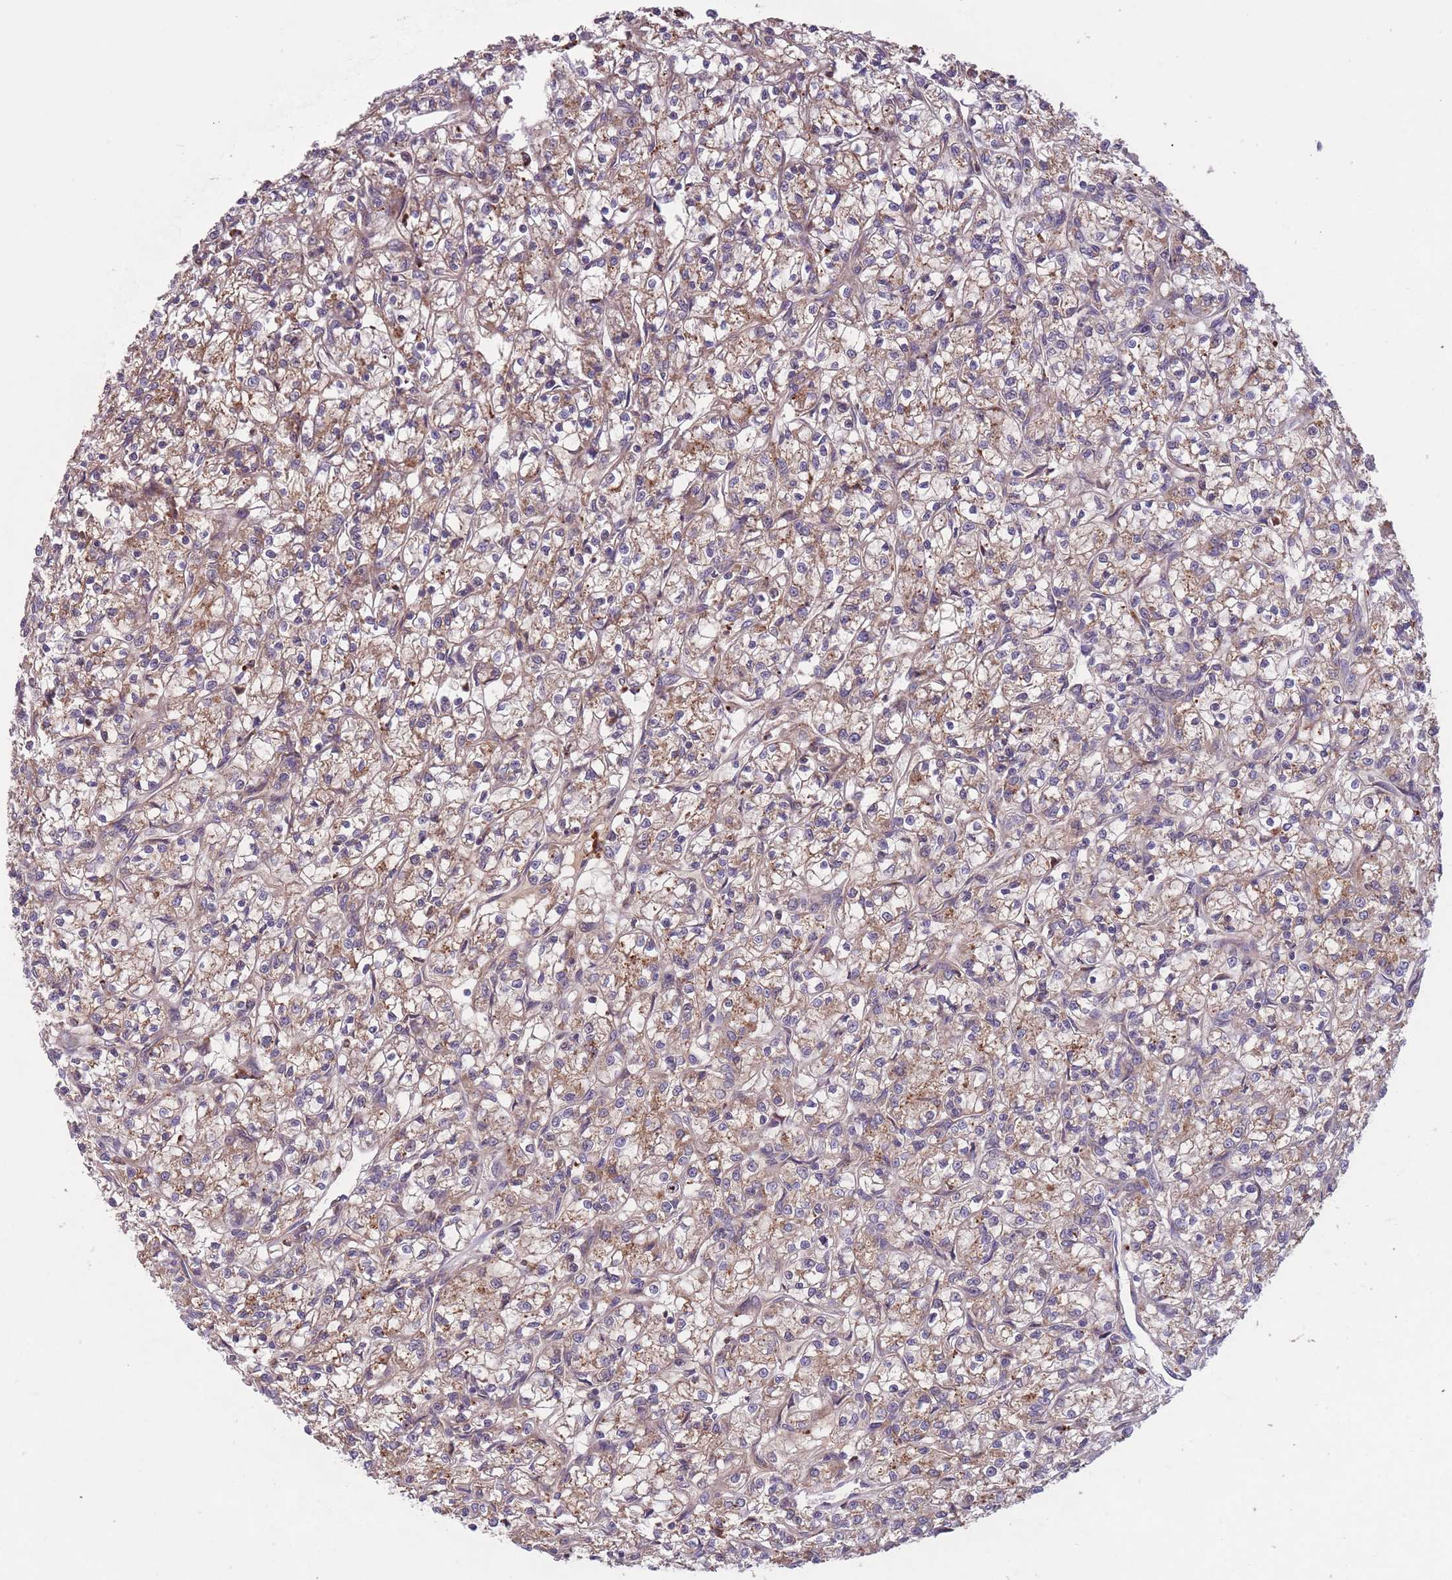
{"staining": {"intensity": "moderate", "quantity": "25%-75%", "location": "cytoplasmic/membranous"}, "tissue": "renal cancer", "cell_type": "Tumor cells", "image_type": "cancer", "snomed": [{"axis": "morphology", "description": "Adenocarcinoma, NOS"}, {"axis": "topography", "description": "Kidney"}], "caption": "High-magnification brightfield microscopy of renal cancer stained with DAB (brown) and counterstained with hematoxylin (blue). tumor cells exhibit moderate cytoplasmic/membranous staining is identified in approximately25%-75% of cells.", "gene": "ITPKC", "patient": {"sex": "female", "age": 59}}